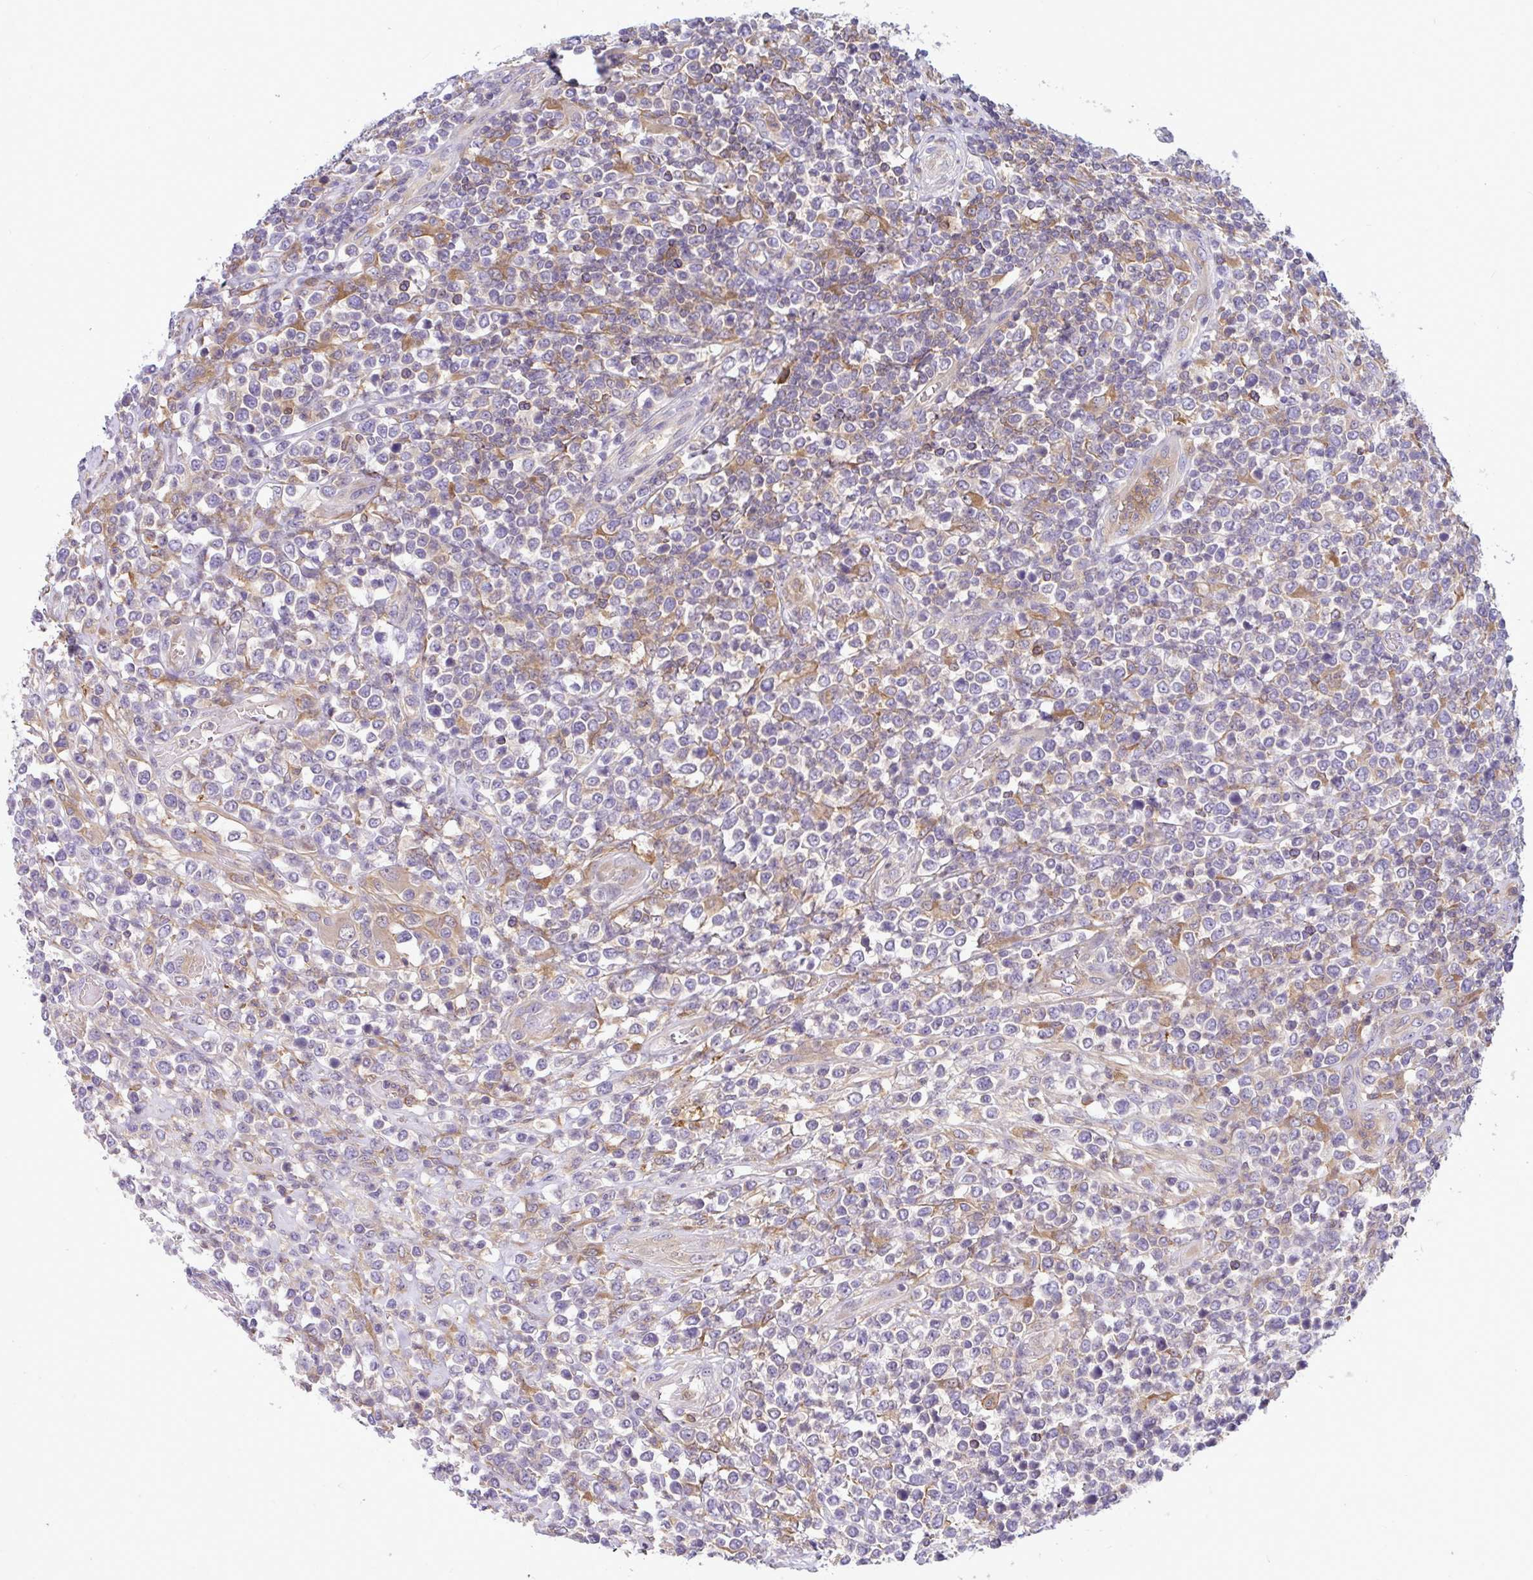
{"staining": {"intensity": "moderate", "quantity": "<25%", "location": "cytoplasmic/membranous"}, "tissue": "lymphoma", "cell_type": "Tumor cells", "image_type": "cancer", "snomed": [{"axis": "morphology", "description": "Malignant lymphoma, non-Hodgkin's type, High grade"}, {"axis": "topography", "description": "Soft tissue"}], "caption": "Immunohistochemistry (IHC) histopathology image of neoplastic tissue: human high-grade malignant lymphoma, non-Hodgkin's type stained using immunohistochemistry (IHC) reveals low levels of moderate protein expression localized specifically in the cytoplasmic/membranous of tumor cells, appearing as a cytoplasmic/membranous brown color.", "gene": "SLC30A6", "patient": {"sex": "female", "age": 56}}